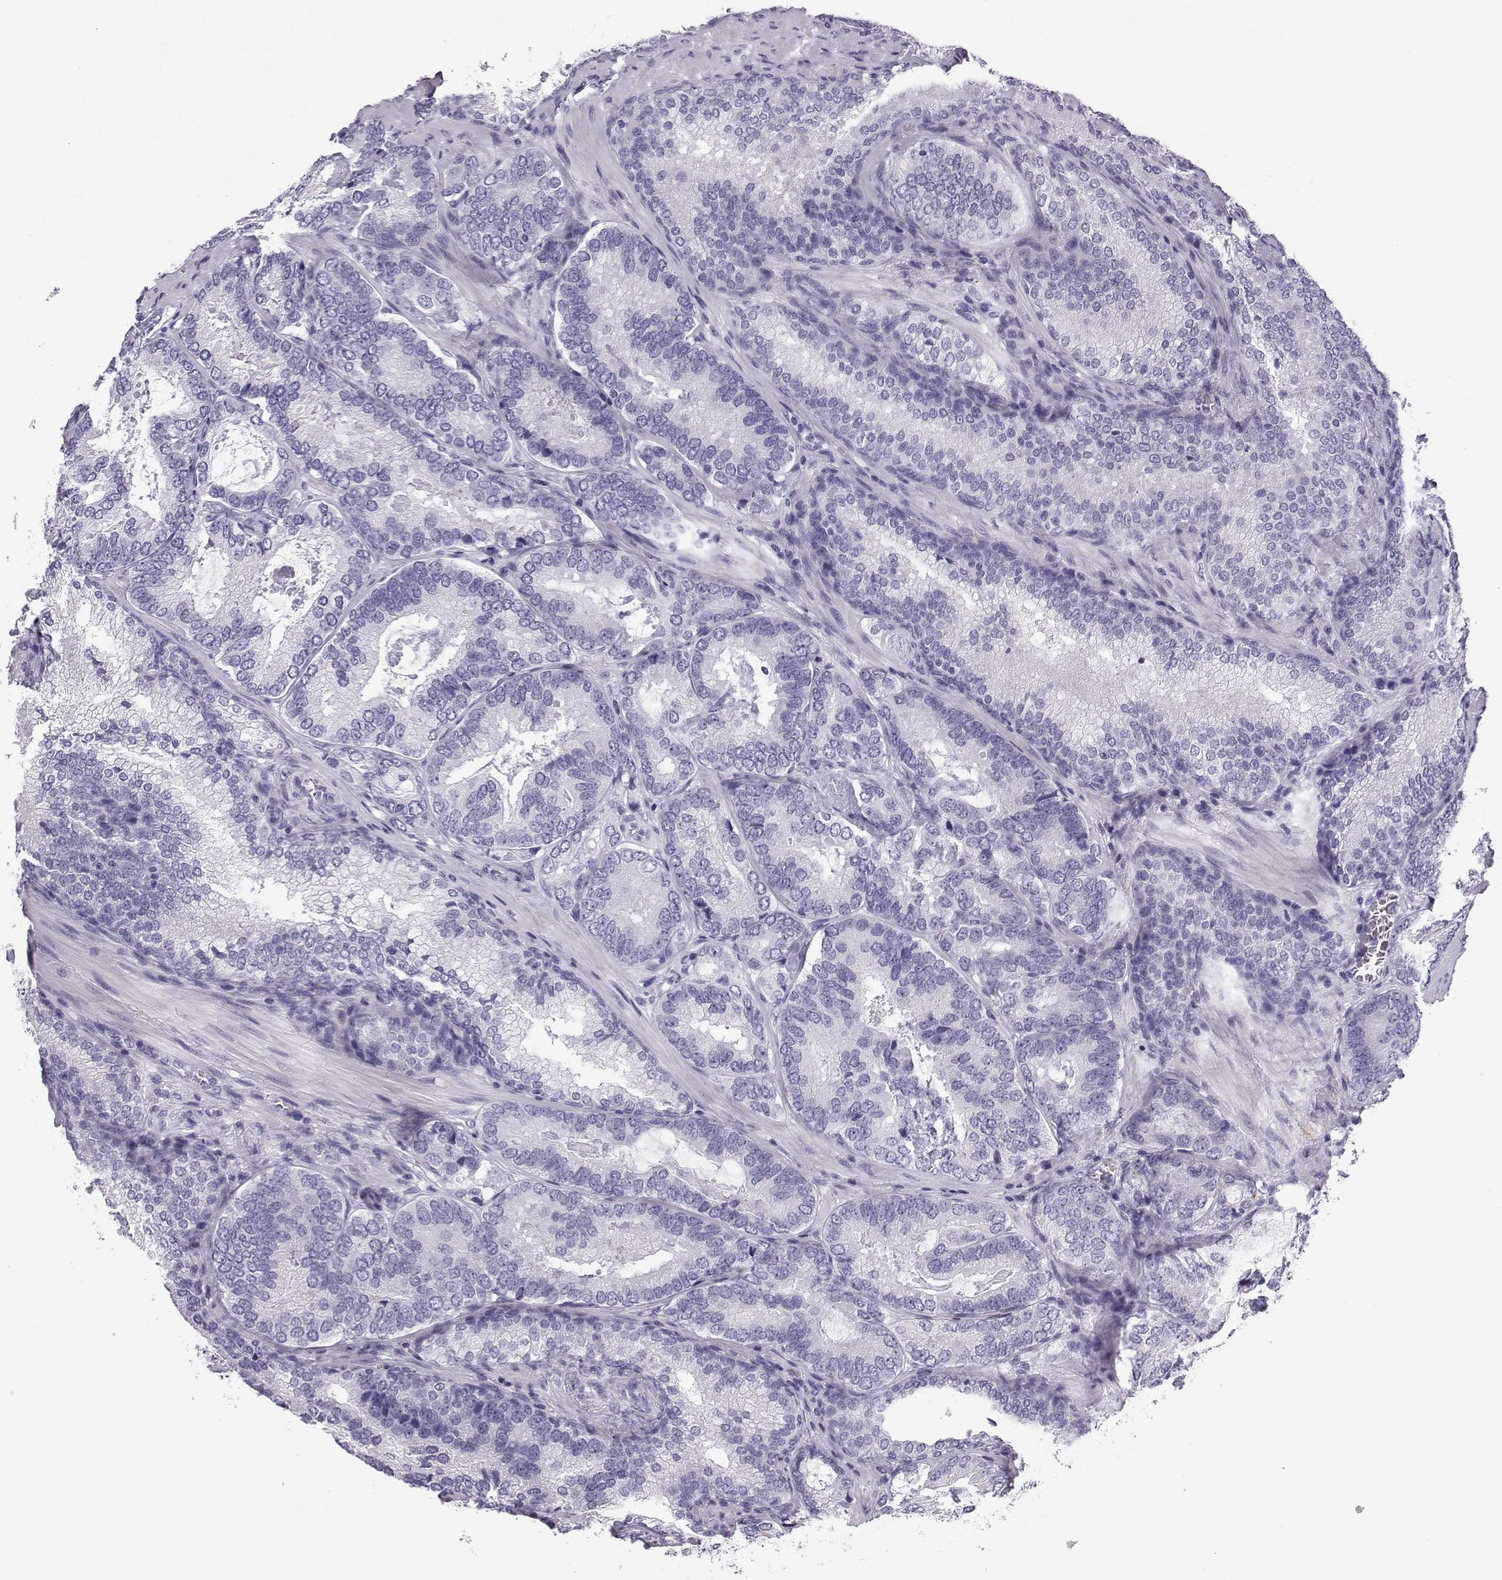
{"staining": {"intensity": "negative", "quantity": "none", "location": "none"}, "tissue": "prostate cancer", "cell_type": "Tumor cells", "image_type": "cancer", "snomed": [{"axis": "morphology", "description": "Adenocarcinoma, Low grade"}, {"axis": "topography", "description": "Prostate"}], "caption": "High magnification brightfield microscopy of prostate cancer (adenocarcinoma (low-grade)) stained with DAB (3,3'-diaminobenzidine) (brown) and counterstained with hematoxylin (blue): tumor cells show no significant positivity.", "gene": "NEFL", "patient": {"sex": "male", "age": 60}}